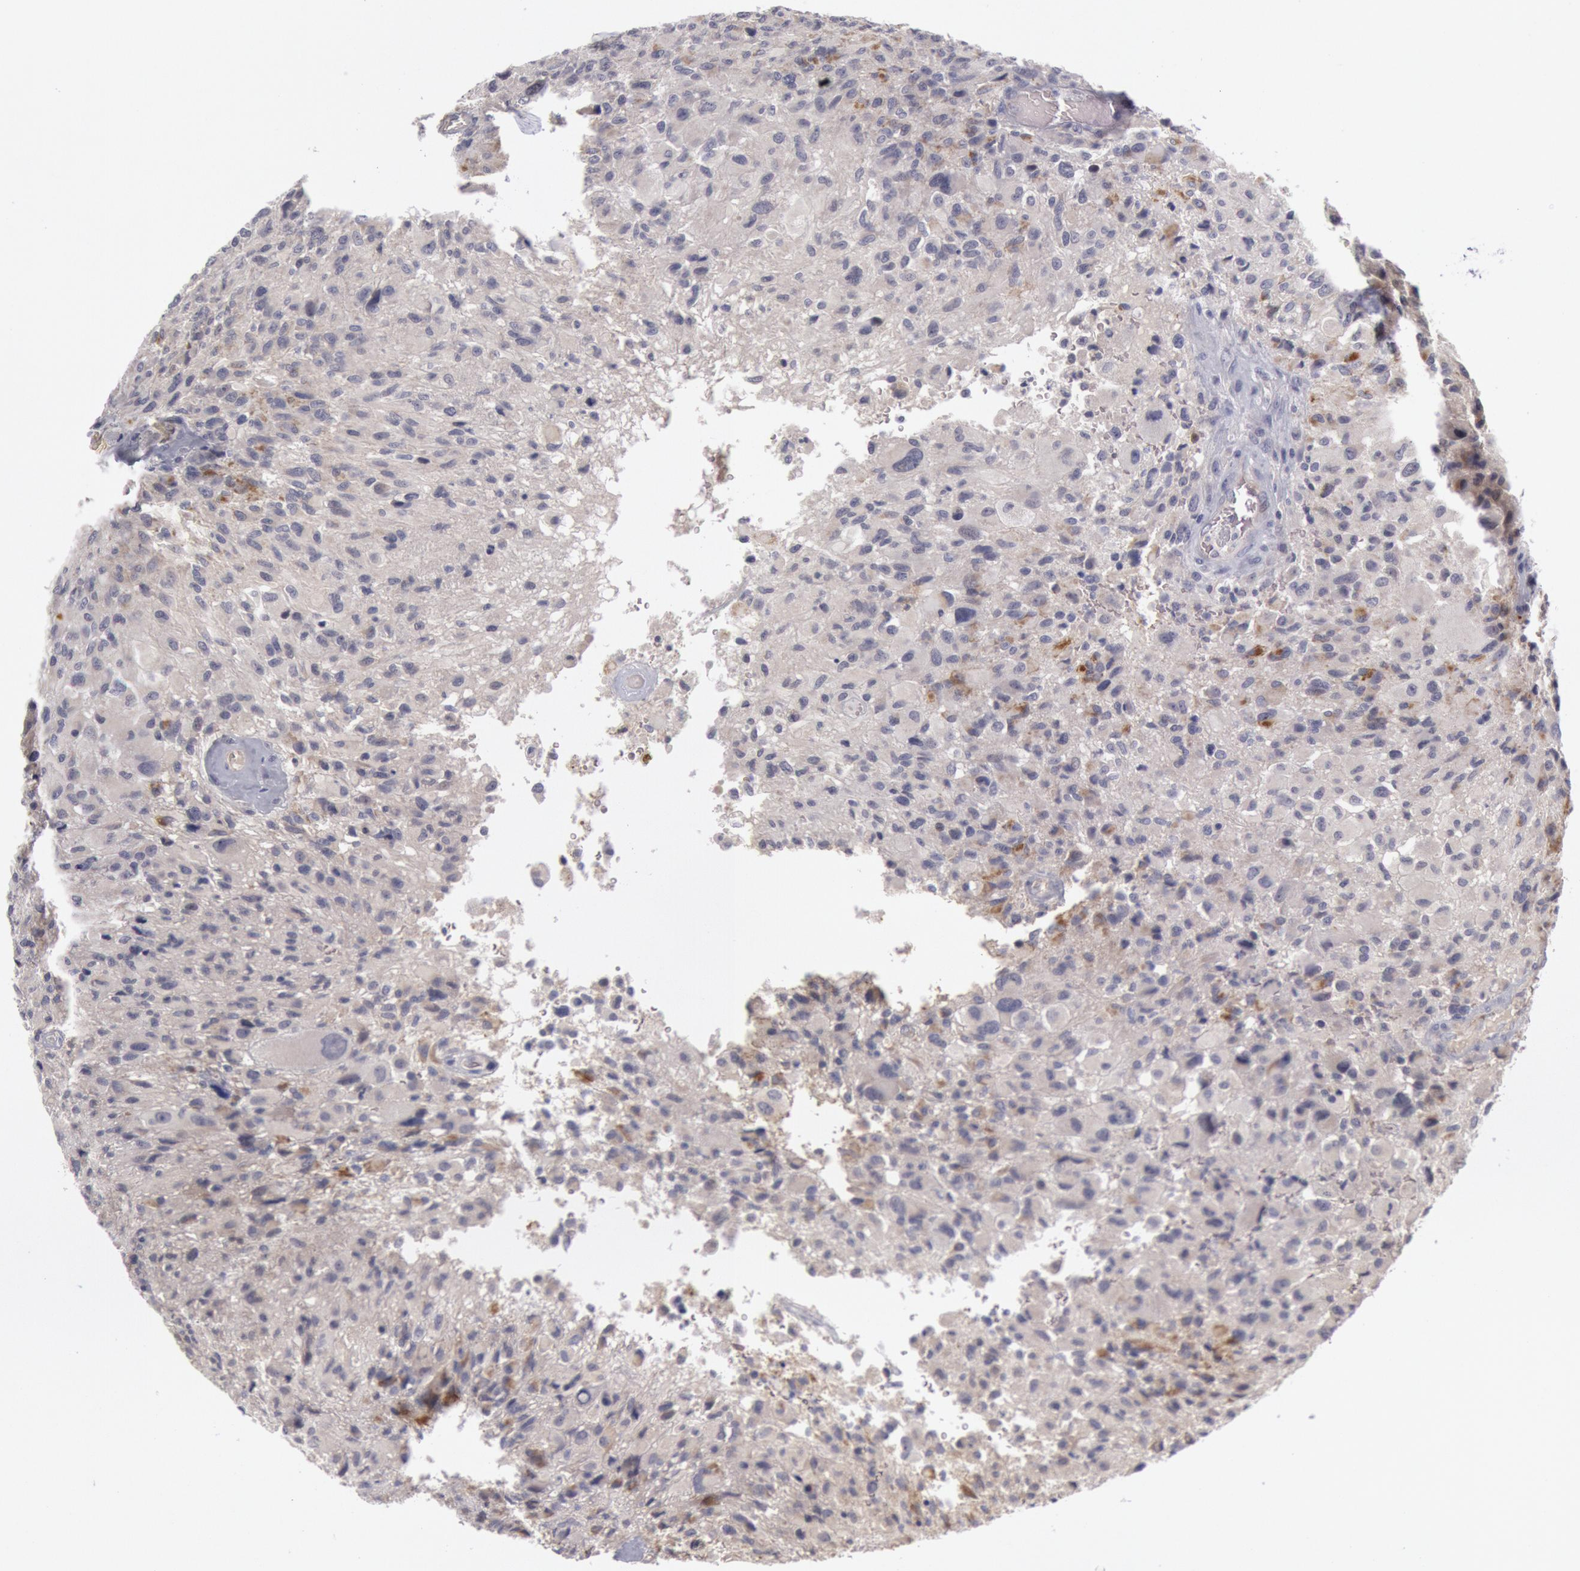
{"staining": {"intensity": "negative", "quantity": "none", "location": "none"}, "tissue": "glioma", "cell_type": "Tumor cells", "image_type": "cancer", "snomed": [{"axis": "morphology", "description": "Glioma, malignant, High grade"}, {"axis": "topography", "description": "Brain"}], "caption": "Photomicrograph shows no protein positivity in tumor cells of glioma tissue.", "gene": "JOSD1", "patient": {"sex": "male", "age": 69}}